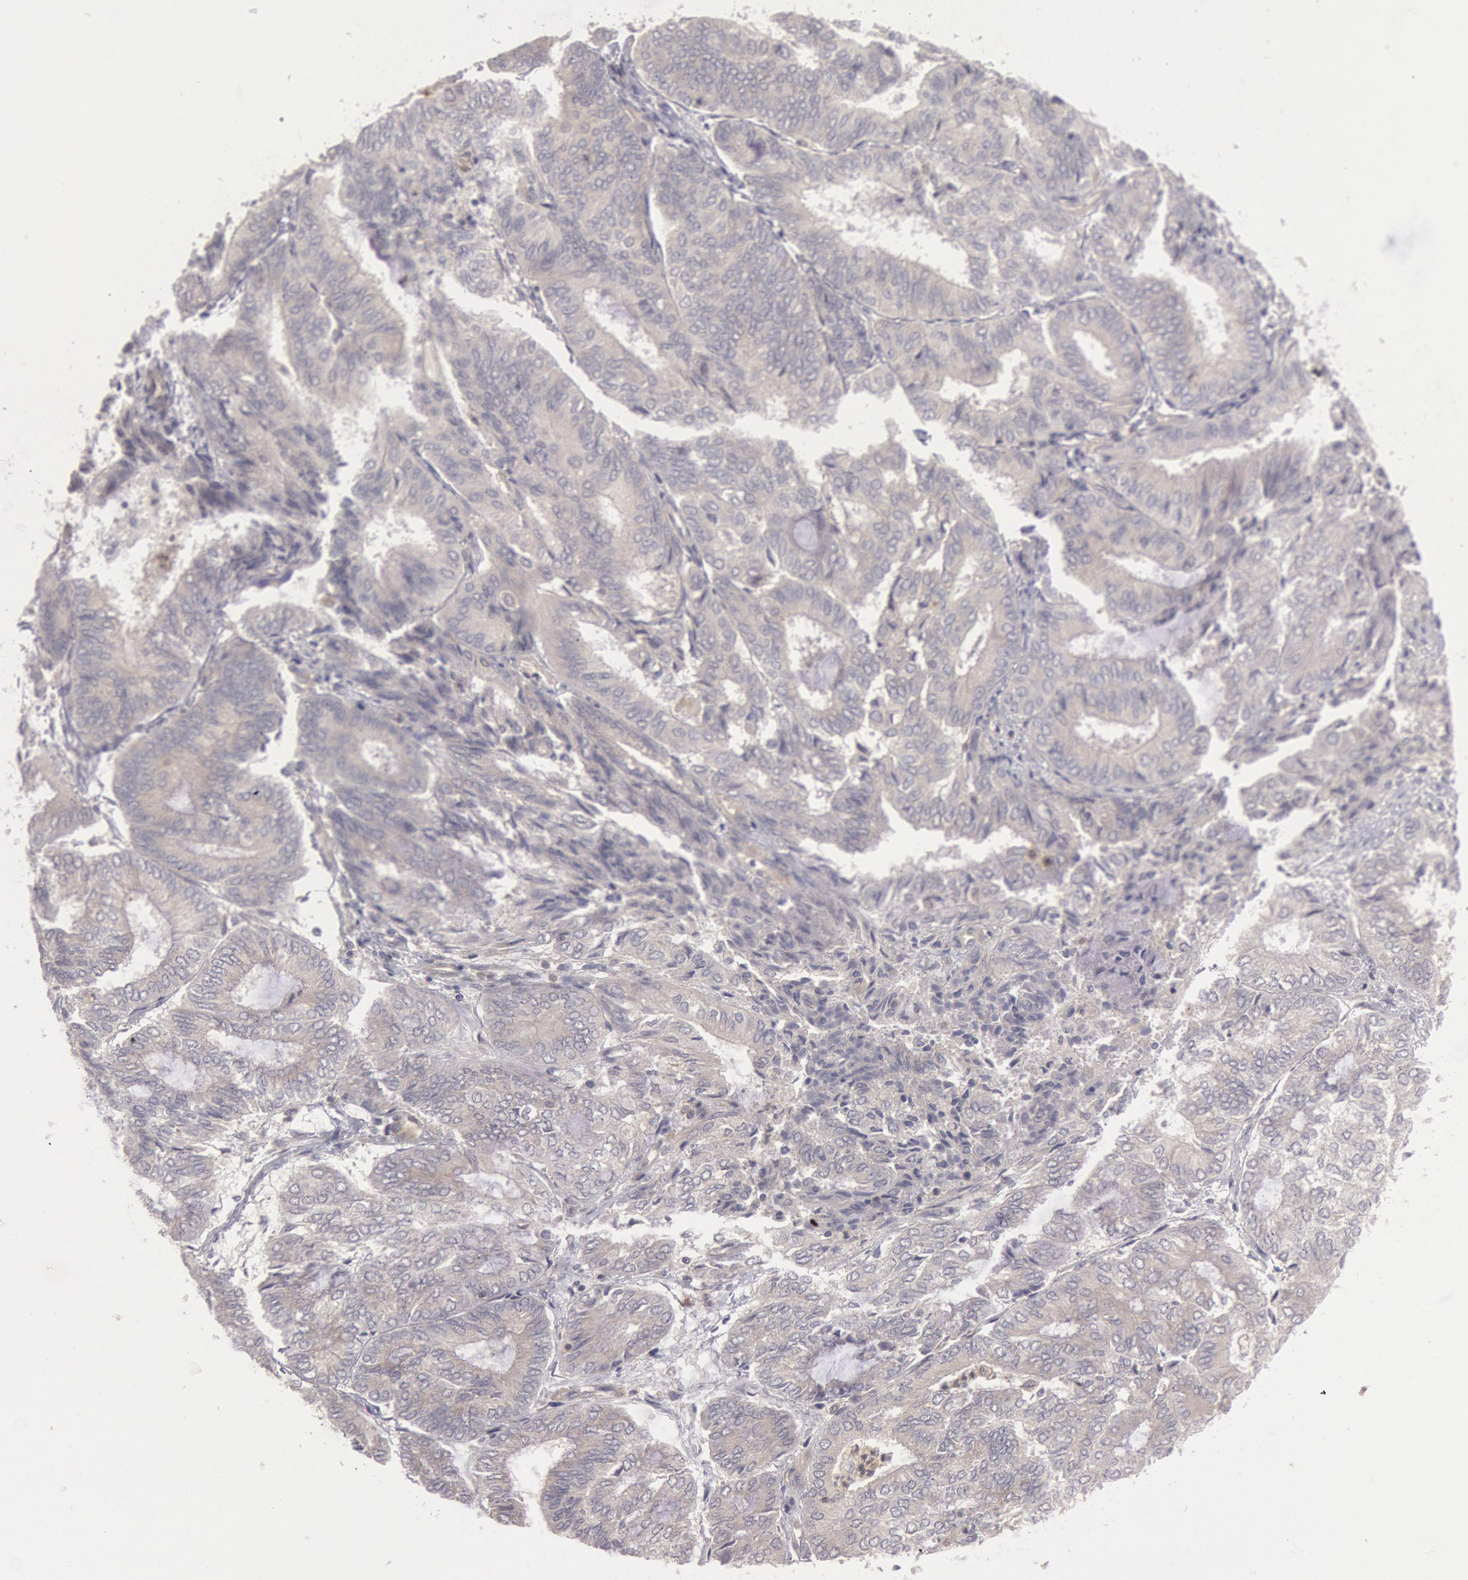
{"staining": {"intensity": "weak", "quantity": ">75%", "location": "cytoplasmic/membranous"}, "tissue": "endometrial cancer", "cell_type": "Tumor cells", "image_type": "cancer", "snomed": [{"axis": "morphology", "description": "Adenocarcinoma, NOS"}, {"axis": "topography", "description": "Endometrium"}], "caption": "A brown stain highlights weak cytoplasmic/membranous staining of a protein in endometrial cancer tumor cells. (DAB (3,3'-diaminobenzidine) IHC, brown staining for protein, blue staining for nuclei).", "gene": "PIK3R1", "patient": {"sex": "female", "age": 59}}